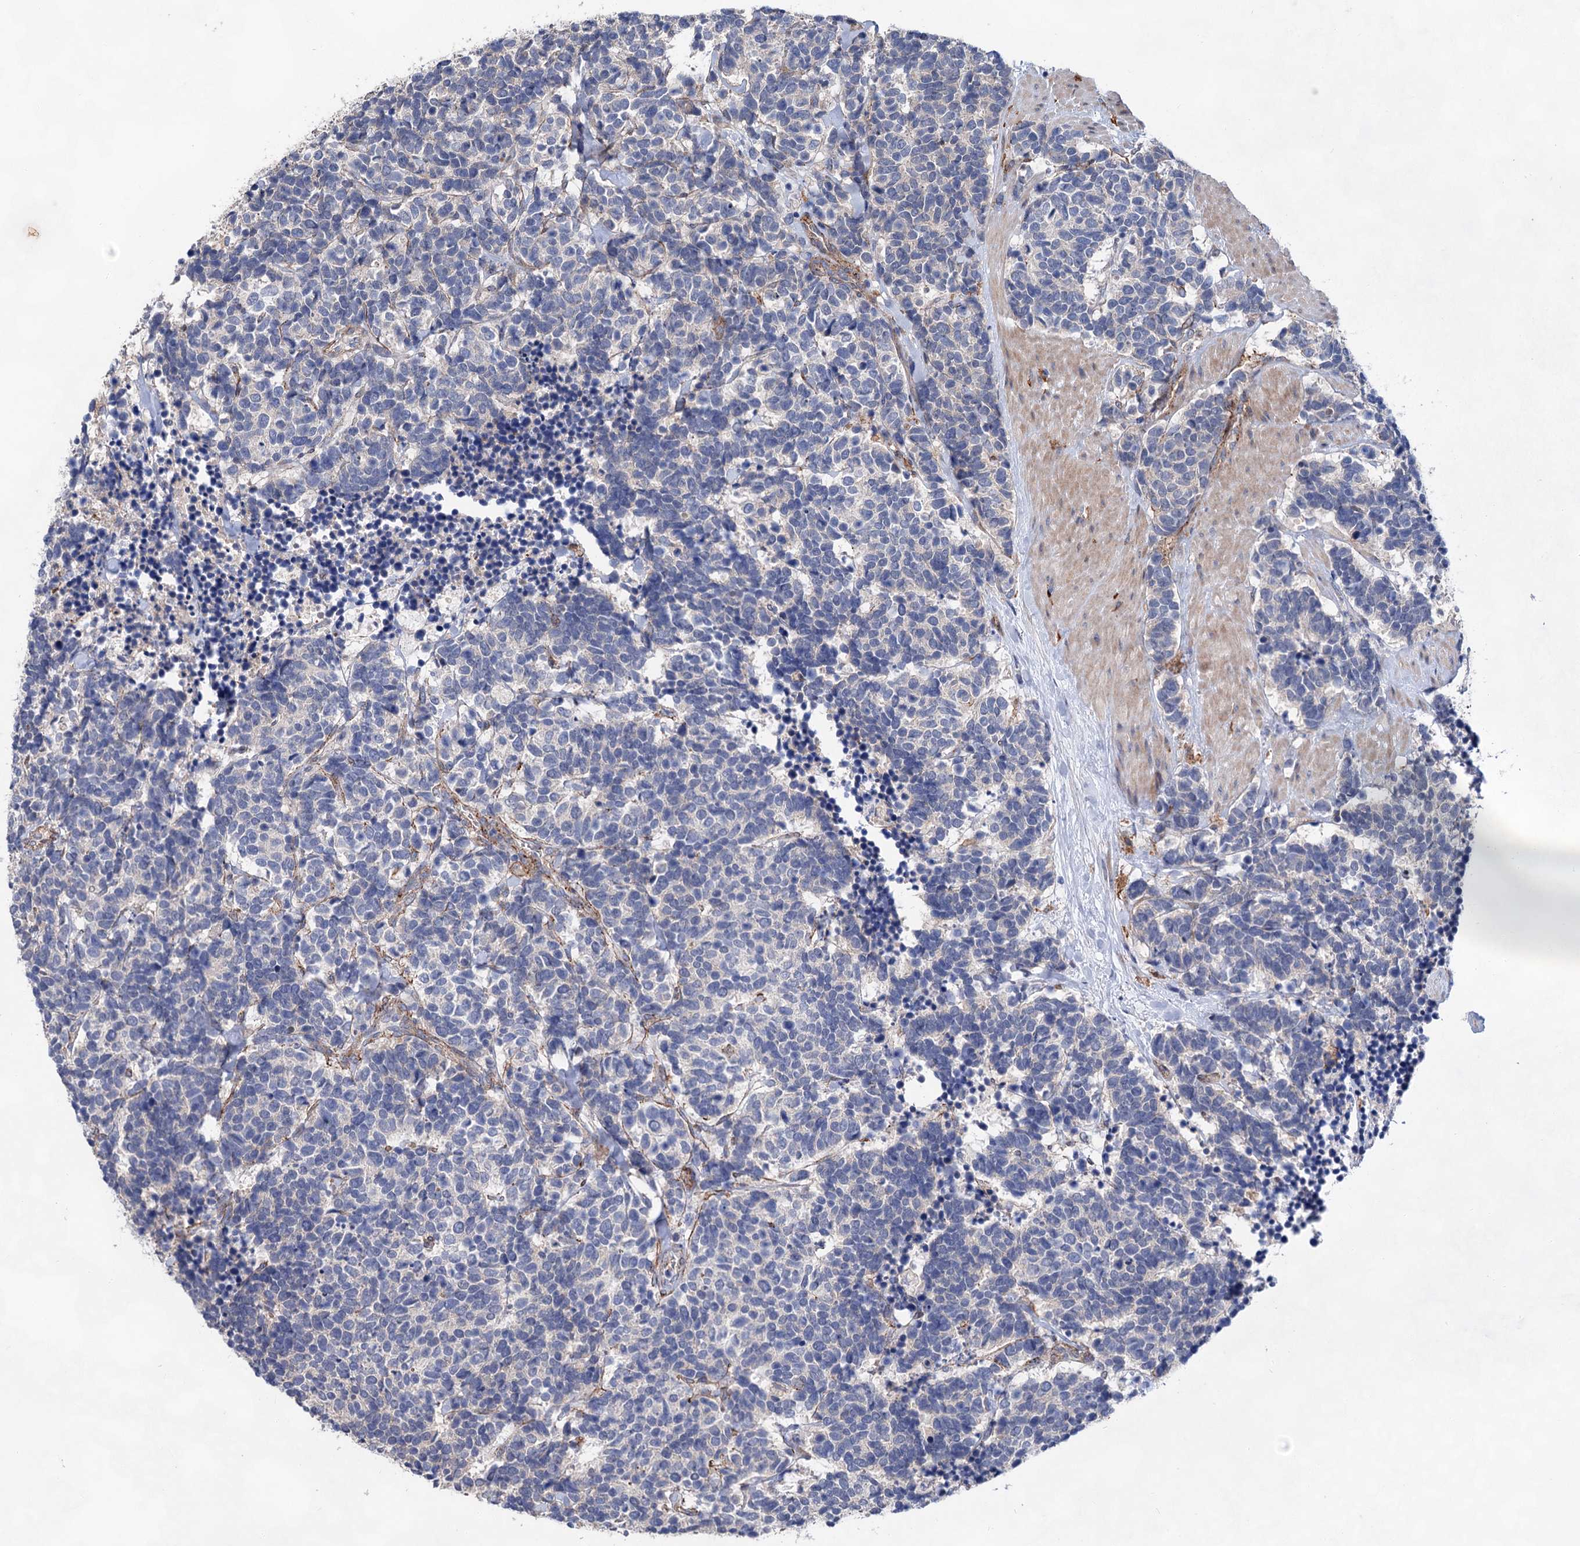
{"staining": {"intensity": "negative", "quantity": "none", "location": "none"}, "tissue": "carcinoid", "cell_type": "Tumor cells", "image_type": "cancer", "snomed": [{"axis": "morphology", "description": "Carcinoma, NOS"}, {"axis": "morphology", "description": "Carcinoid, malignant, NOS"}, {"axis": "topography", "description": "Urinary bladder"}], "caption": "High magnification brightfield microscopy of carcinoid (malignant) stained with DAB (3,3'-diaminobenzidine) (brown) and counterstained with hematoxylin (blue): tumor cells show no significant expression.", "gene": "TMTC3", "patient": {"sex": "male", "age": 57}}